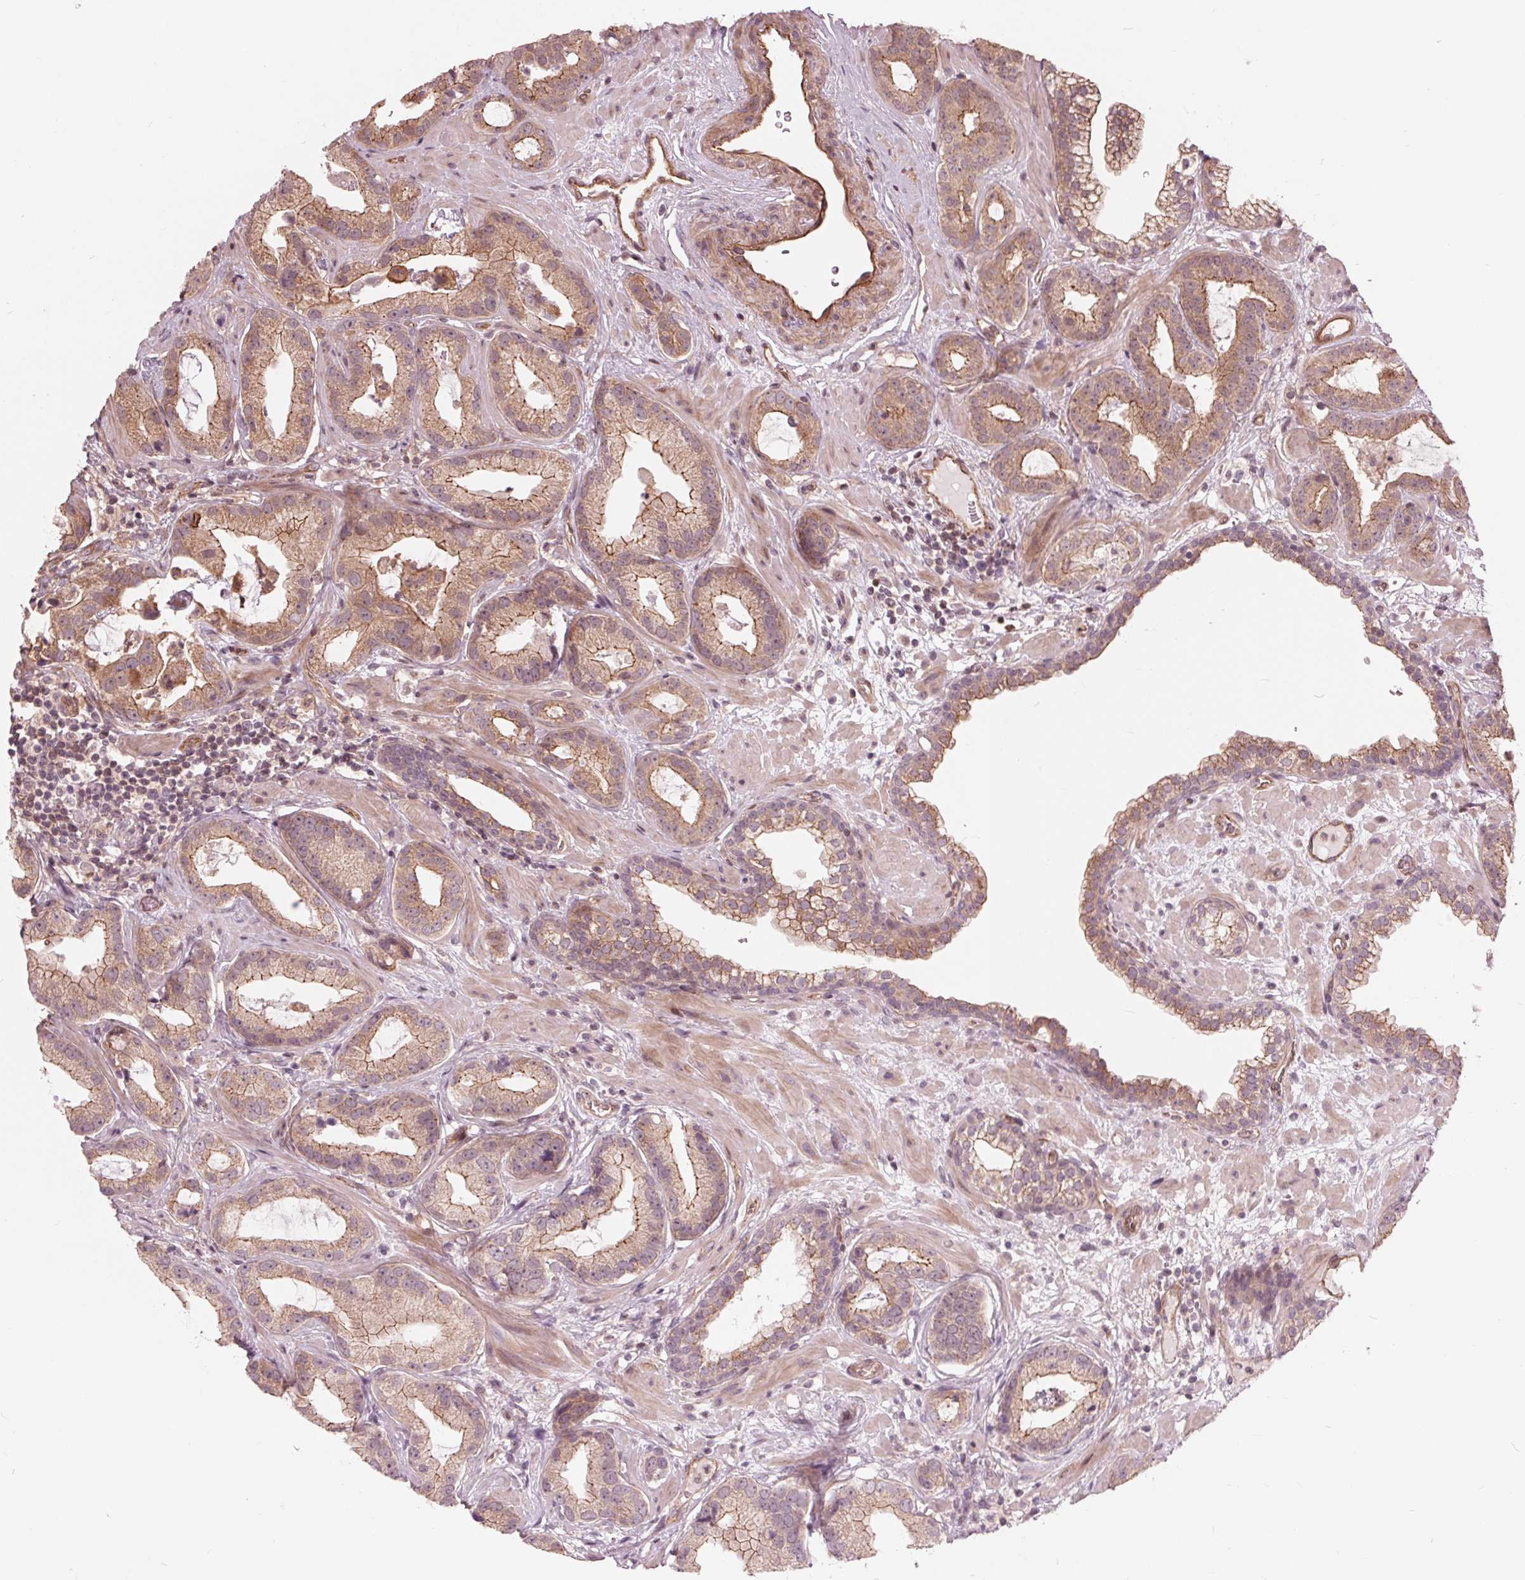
{"staining": {"intensity": "moderate", "quantity": "25%-75%", "location": "cytoplasmic/membranous"}, "tissue": "prostate cancer", "cell_type": "Tumor cells", "image_type": "cancer", "snomed": [{"axis": "morphology", "description": "Adenocarcinoma, Low grade"}, {"axis": "topography", "description": "Prostate"}], "caption": "A brown stain shows moderate cytoplasmic/membranous positivity of a protein in human prostate low-grade adenocarcinoma tumor cells.", "gene": "TXNIP", "patient": {"sex": "male", "age": 62}}